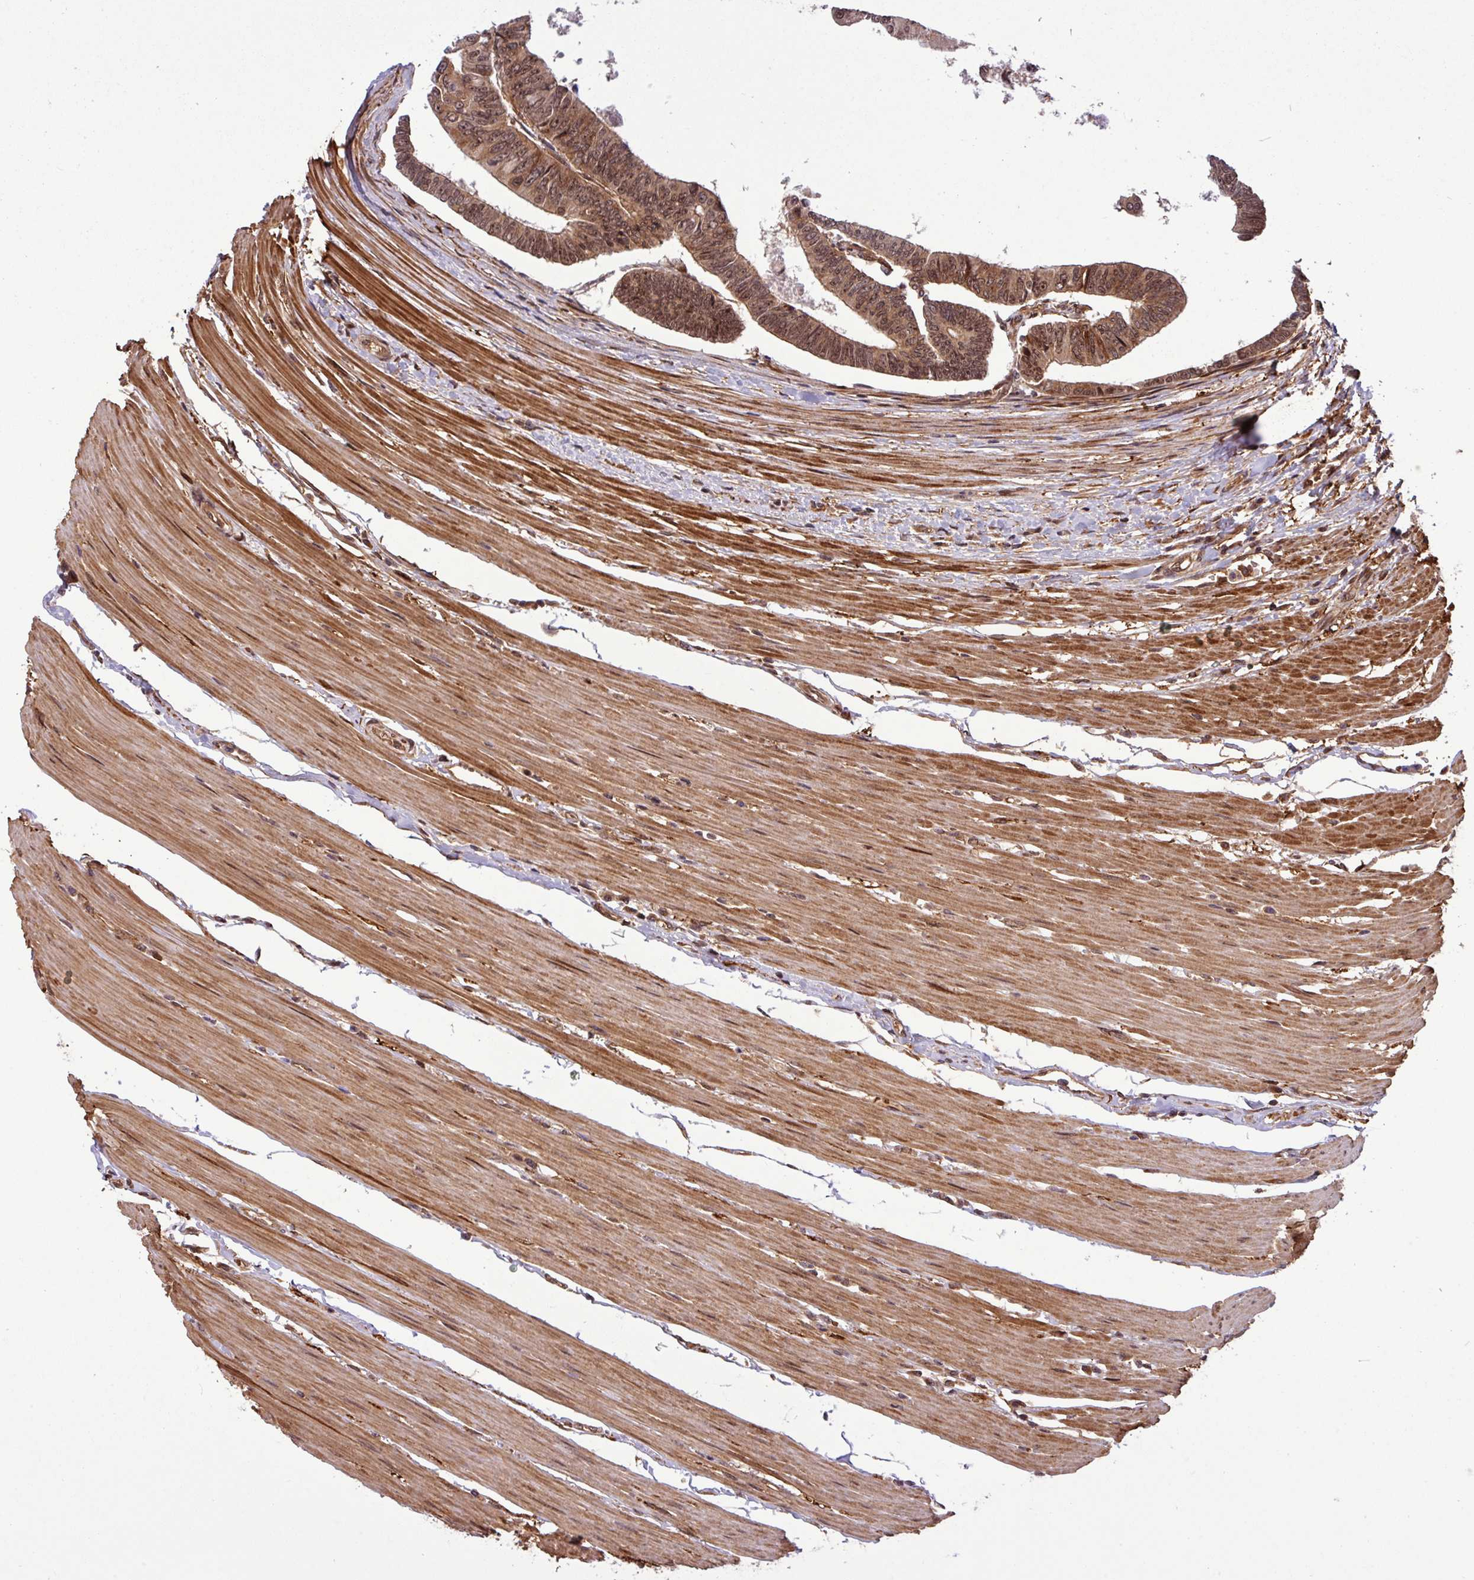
{"staining": {"intensity": "moderate", "quantity": ">75%", "location": "cytoplasmic/membranous,nuclear"}, "tissue": "colorectal cancer", "cell_type": "Tumor cells", "image_type": "cancer", "snomed": [{"axis": "morphology", "description": "Adenocarcinoma, NOS"}, {"axis": "topography", "description": "Rectum"}], "caption": "Colorectal cancer was stained to show a protein in brown. There is medium levels of moderate cytoplasmic/membranous and nuclear expression in approximately >75% of tumor cells.", "gene": "C7orf50", "patient": {"sex": "female", "age": 65}}